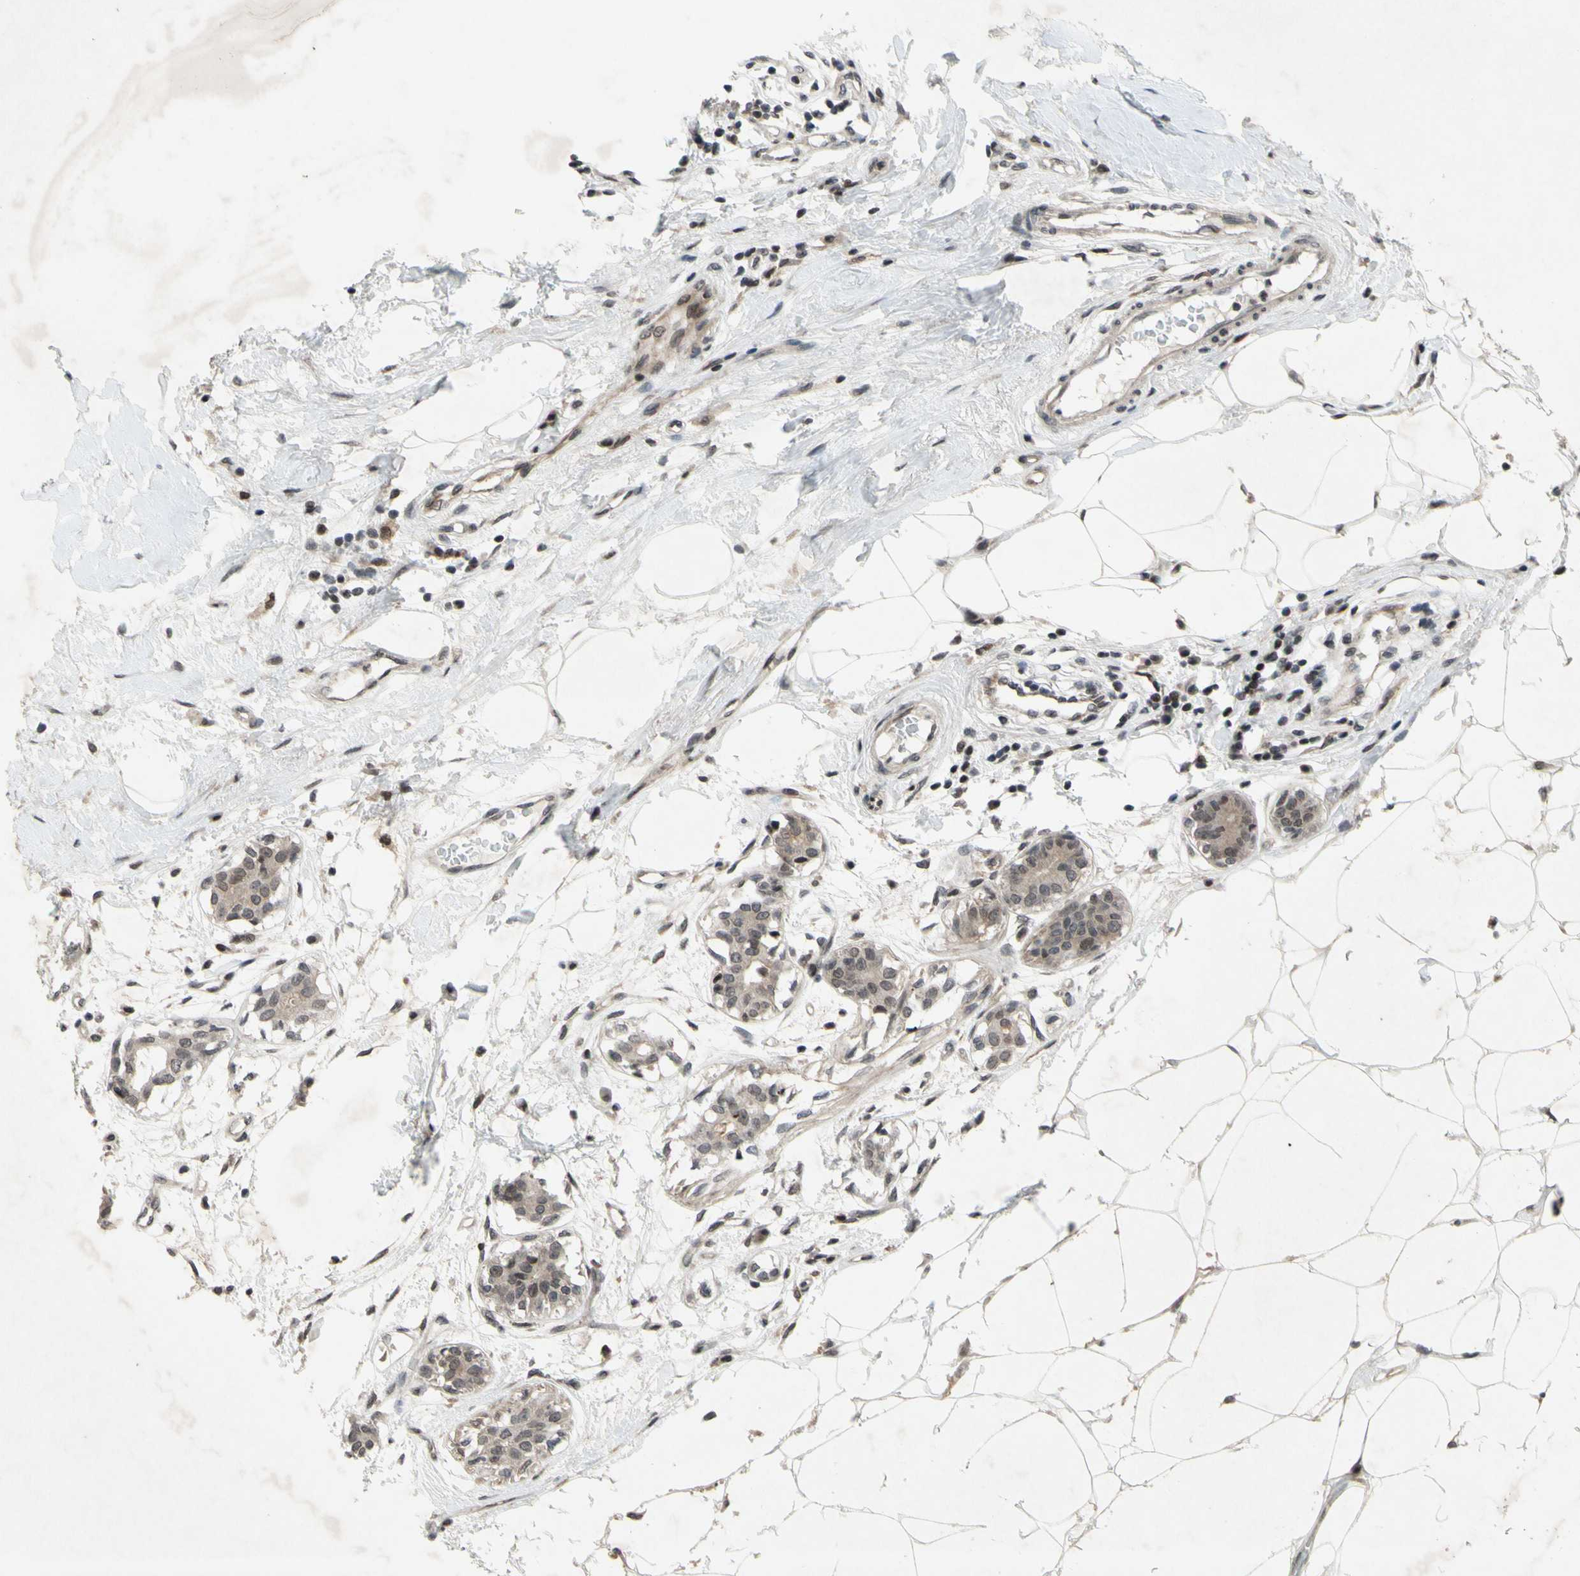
{"staining": {"intensity": "weak", "quantity": "25%-75%", "location": "cytoplasmic/membranous,nuclear"}, "tissue": "breast cancer", "cell_type": "Tumor cells", "image_type": "cancer", "snomed": [{"axis": "morphology", "description": "Duct carcinoma"}, {"axis": "topography", "description": "Breast"}], "caption": "Intraductal carcinoma (breast) tissue displays weak cytoplasmic/membranous and nuclear staining in about 25%-75% of tumor cells", "gene": "XPO1", "patient": {"sex": "female", "age": 40}}